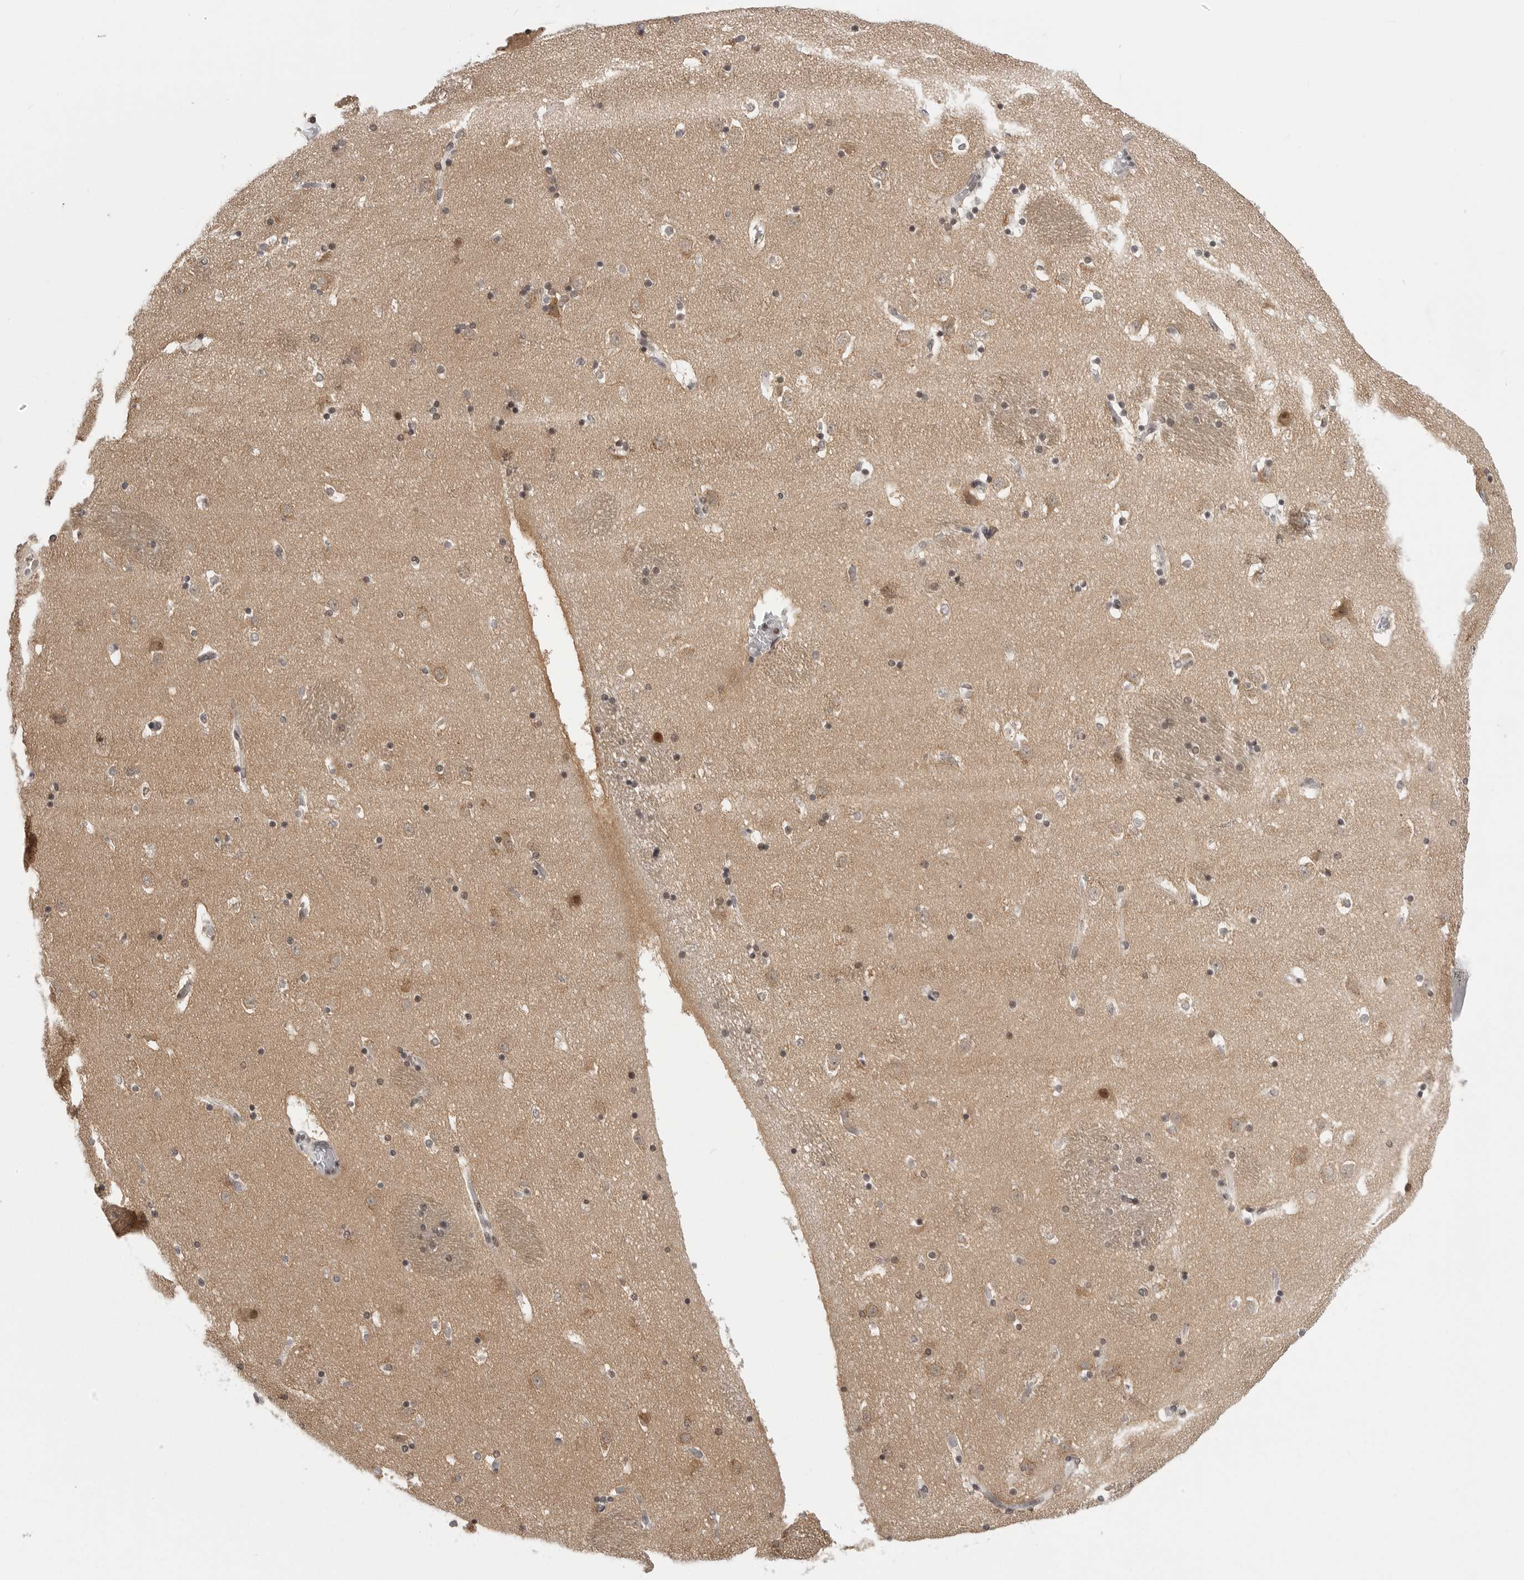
{"staining": {"intensity": "moderate", "quantity": "<25%", "location": "cytoplasmic/membranous"}, "tissue": "caudate", "cell_type": "Glial cells", "image_type": "normal", "snomed": [{"axis": "morphology", "description": "Normal tissue, NOS"}, {"axis": "topography", "description": "Lateral ventricle wall"}], "caption": "IHC of normal human caudate exhibits low levels of moderate cytoplasmic/membranous positivity in about <25% of glial cells. (DAB IHC, brown staining for protein, blue staining for nuclei).", "gene": "PRDM10", "patient": {"sex": "male", "age": 45}}